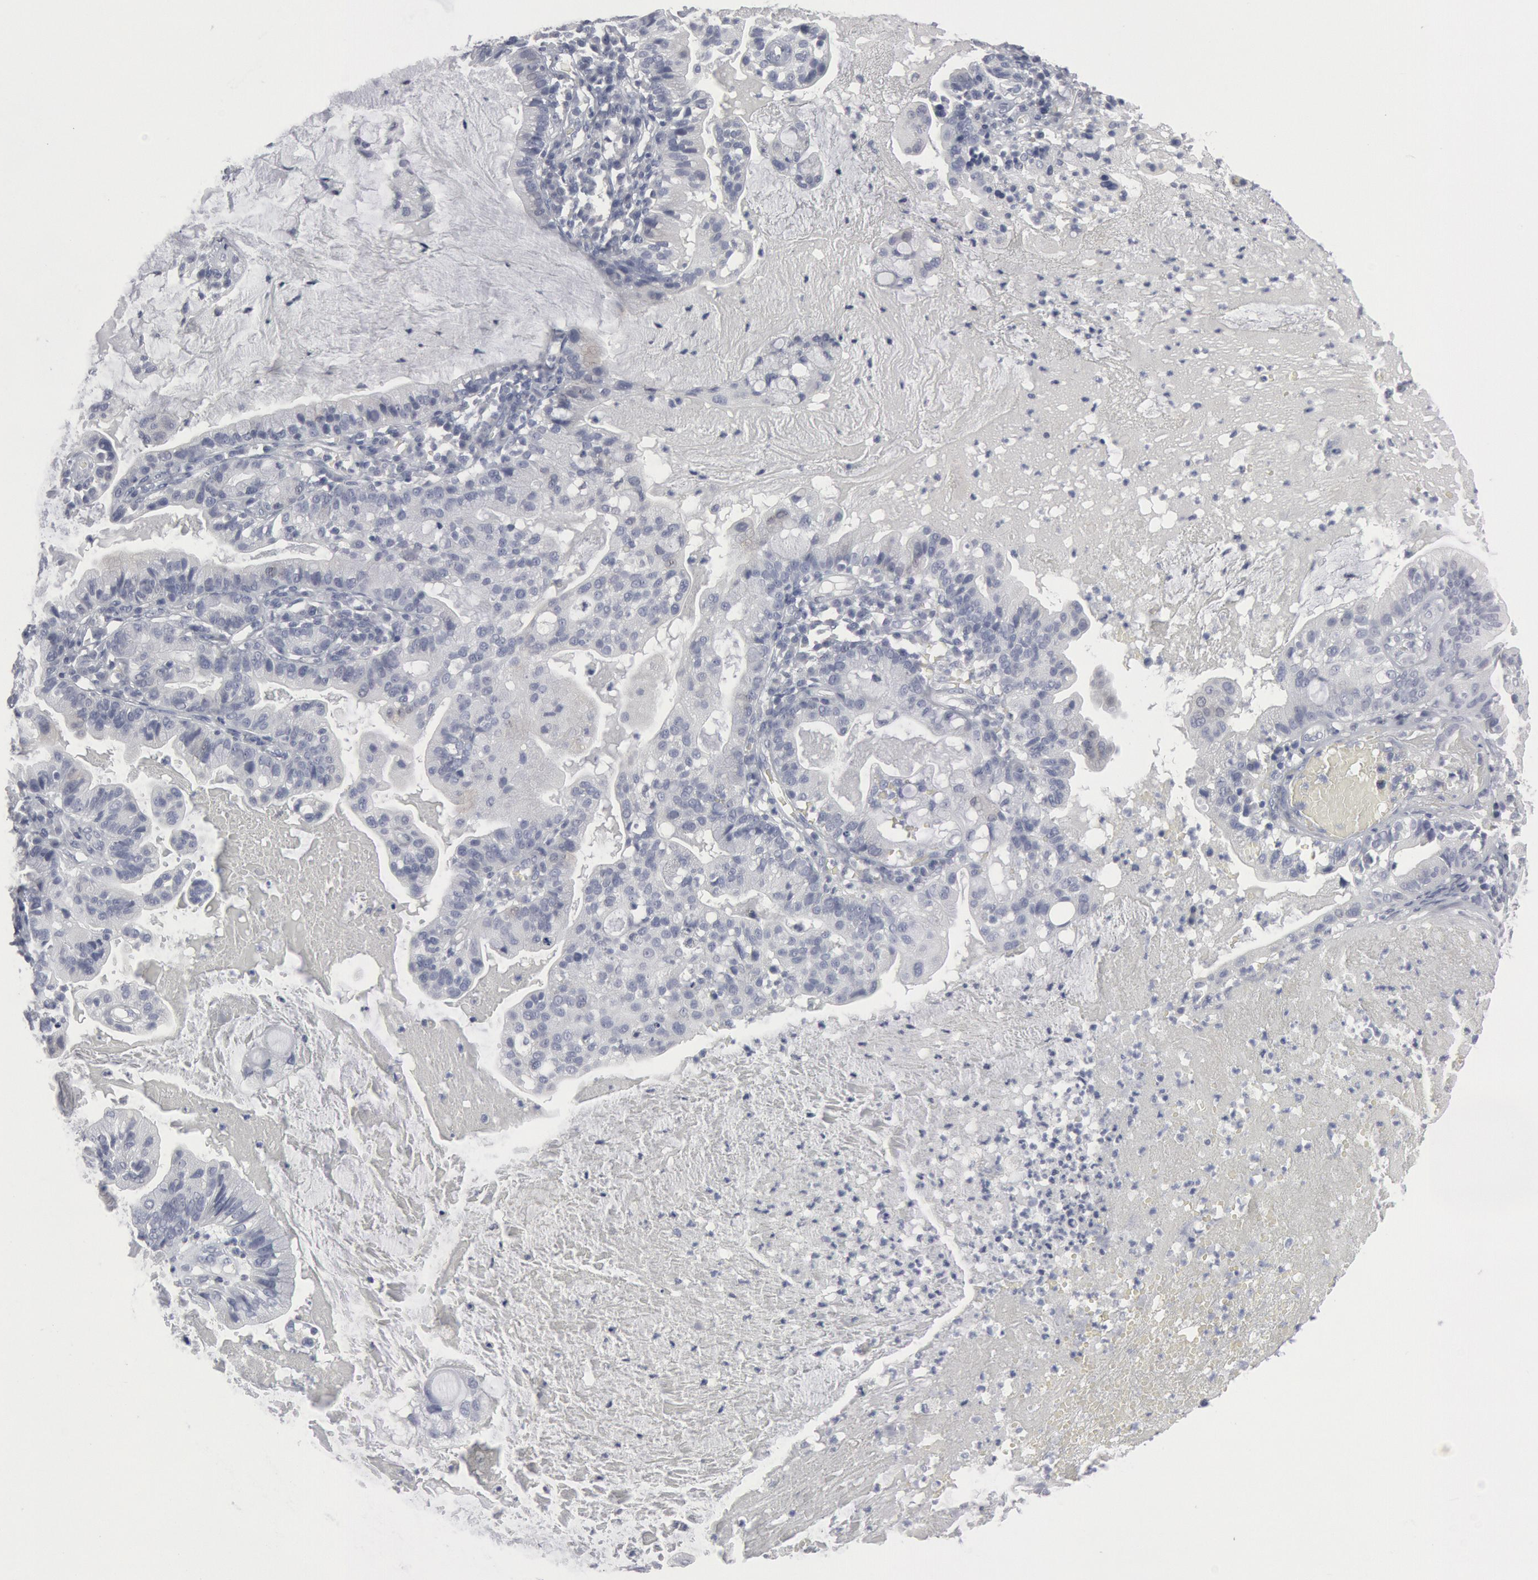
{"staining": {"intensity": "negative", "quantity": "none", "location": "none"}, "tissue": "cervical cancer", "cell_type": "Tumor cells", "image_type": "cancer", "snomed": [{"axis": "morphology", "description": "Adenocarcinoma, NOS"}, {"axis": "topography", "description": "Cervix"}], "caption": "Human adenocarcinoma (cervical) stained for a protein using immunohistochemistry shows no positivity in tumor cells.", "gene": "DMC1", "patient": {"sex": "female", "age": 41}}